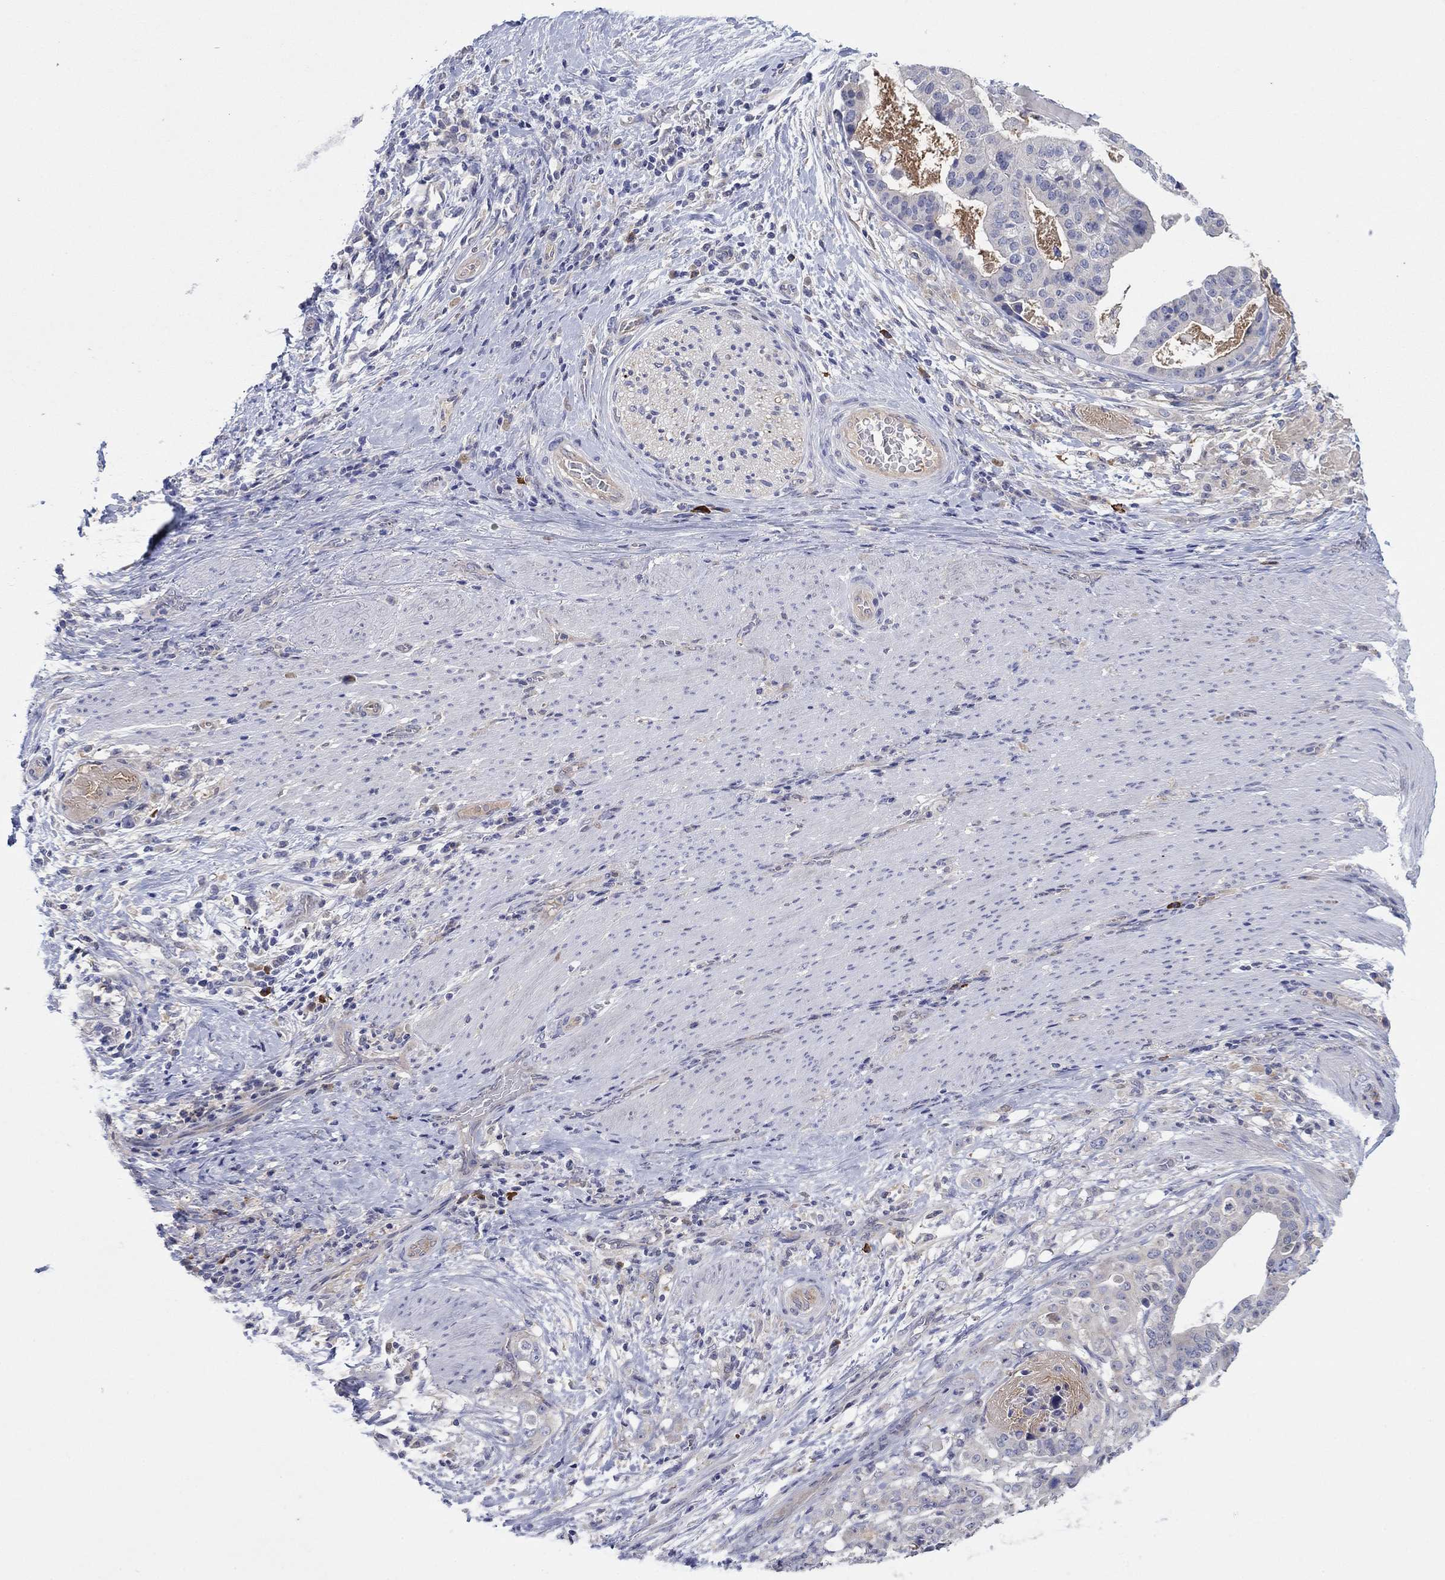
{"staining": {"intensity": "negative", "quantity": "none", "location": "none"}, "tissue": "stomach cancer", "cell_type": "Tumor cells", "image_type": "cancer", "snomed": [{"axis": "morphology", "description": "Adenocarcinoma, NOS"}, {"axis": "topography", "description": "Stomach"}], "caption": "Histopathology image shows no protein positivity in tumor cells of stomach cancer tissue.", "gene": "PLCL2", "patient": {"sex": "male", "age": 48}}